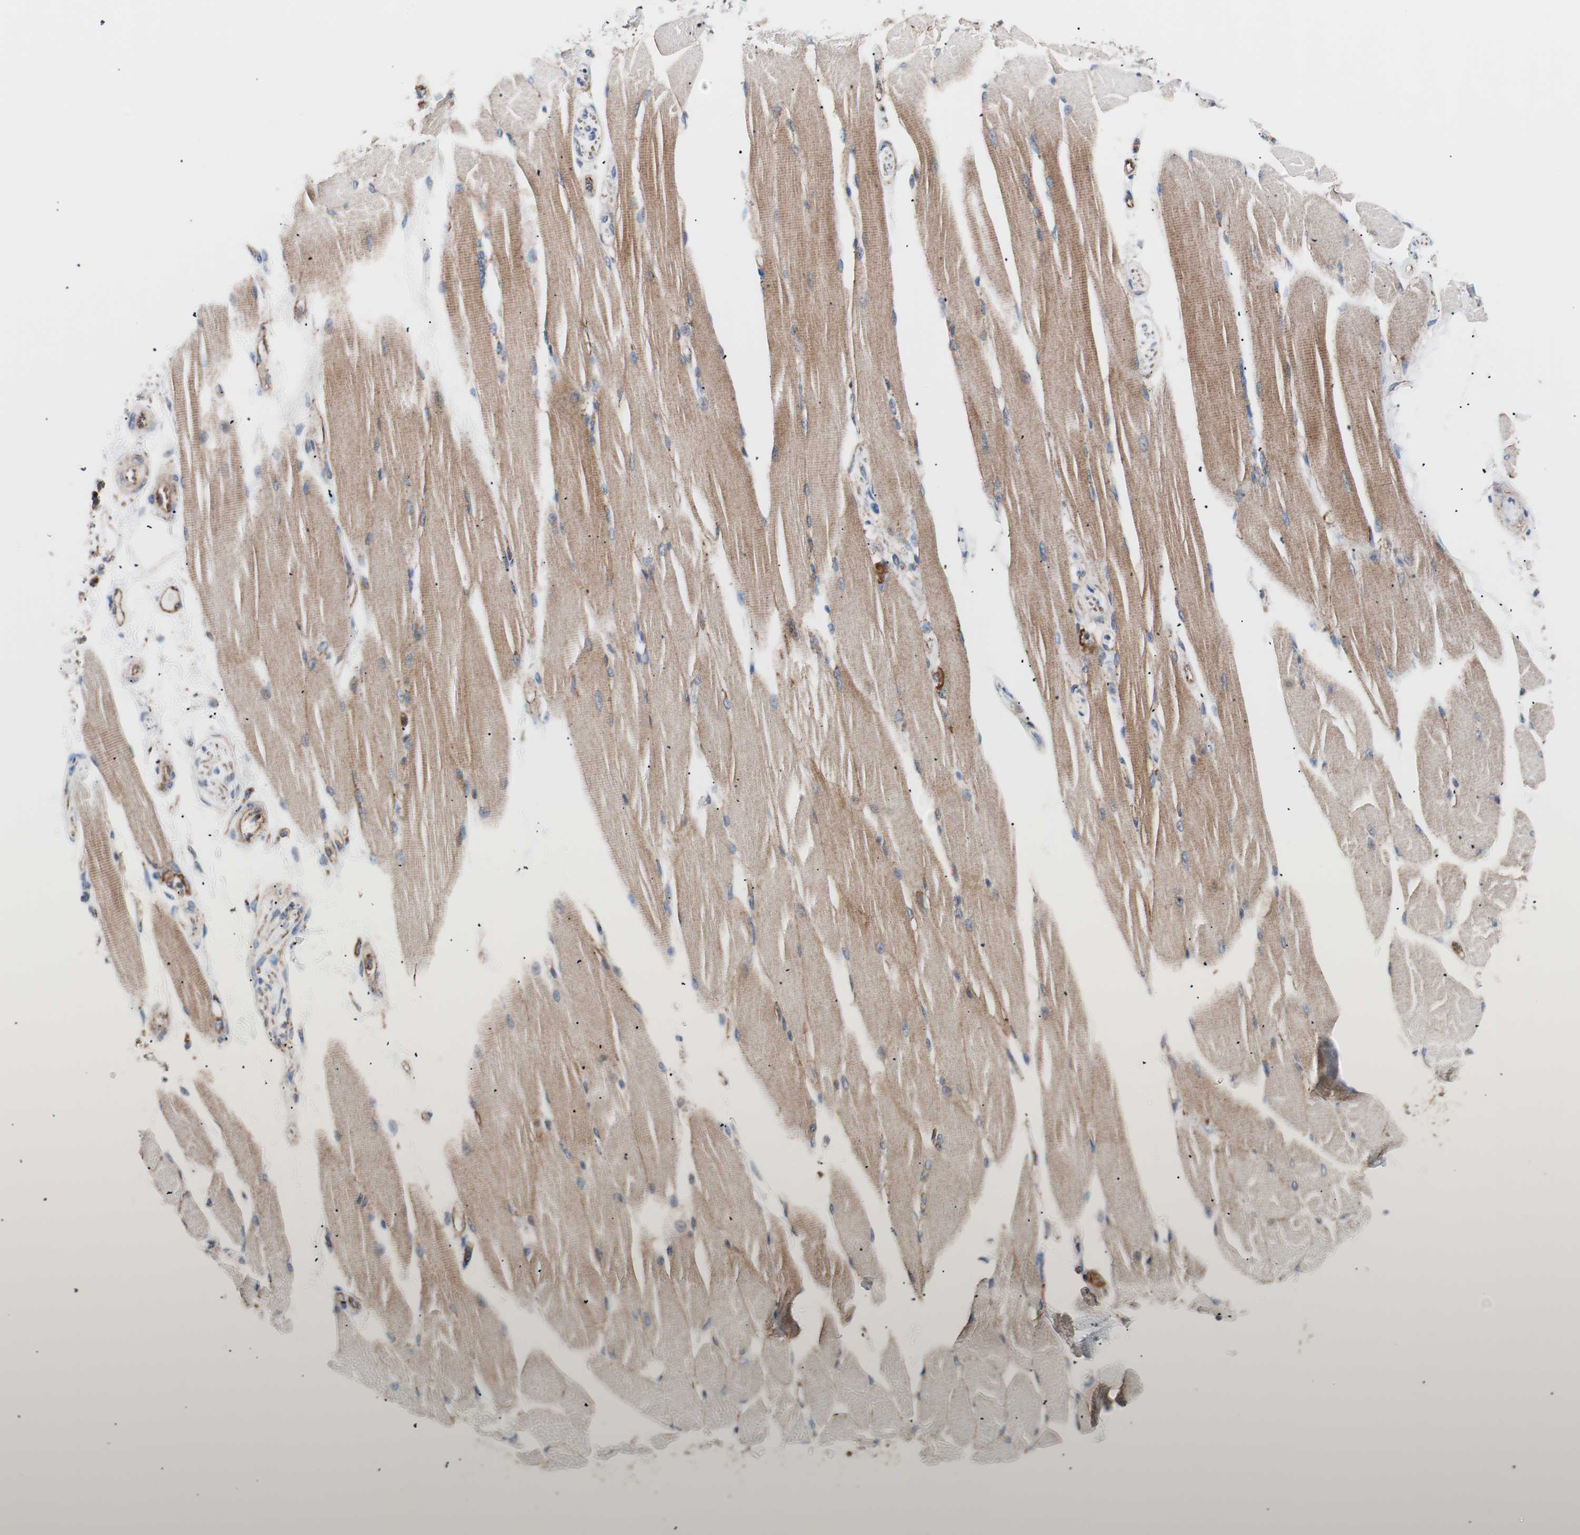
{"staining": {"intensity": "moderate", "quantity": ">75%", "location": "cytoplasmic/membranous"}, "tissue": "skeletal muscle", "cell_type": "Myocytes", "image_type": "normal", "snomed": [{"axis": "morphology", "description": "Normal tissue, NOS"}, {"axis": "topography", "description": "Skeletal muscle"}, {"axis": "topography", "description": "Peripheral nerve tissue"}], "caption": "Brown immunohistochemical staining in unremarkable skeletal muscle demonstrates moderate cytoplasmic/membranous staining in approximately >75% of myocytes. The staining was performed using DAB to visualize the protein expression in brown, while the nuclei were stained in blue with hematoxylin (Magnification: 20x).", "gene": "FLOT2", "patient": {"sex": "female", "age": 84}}